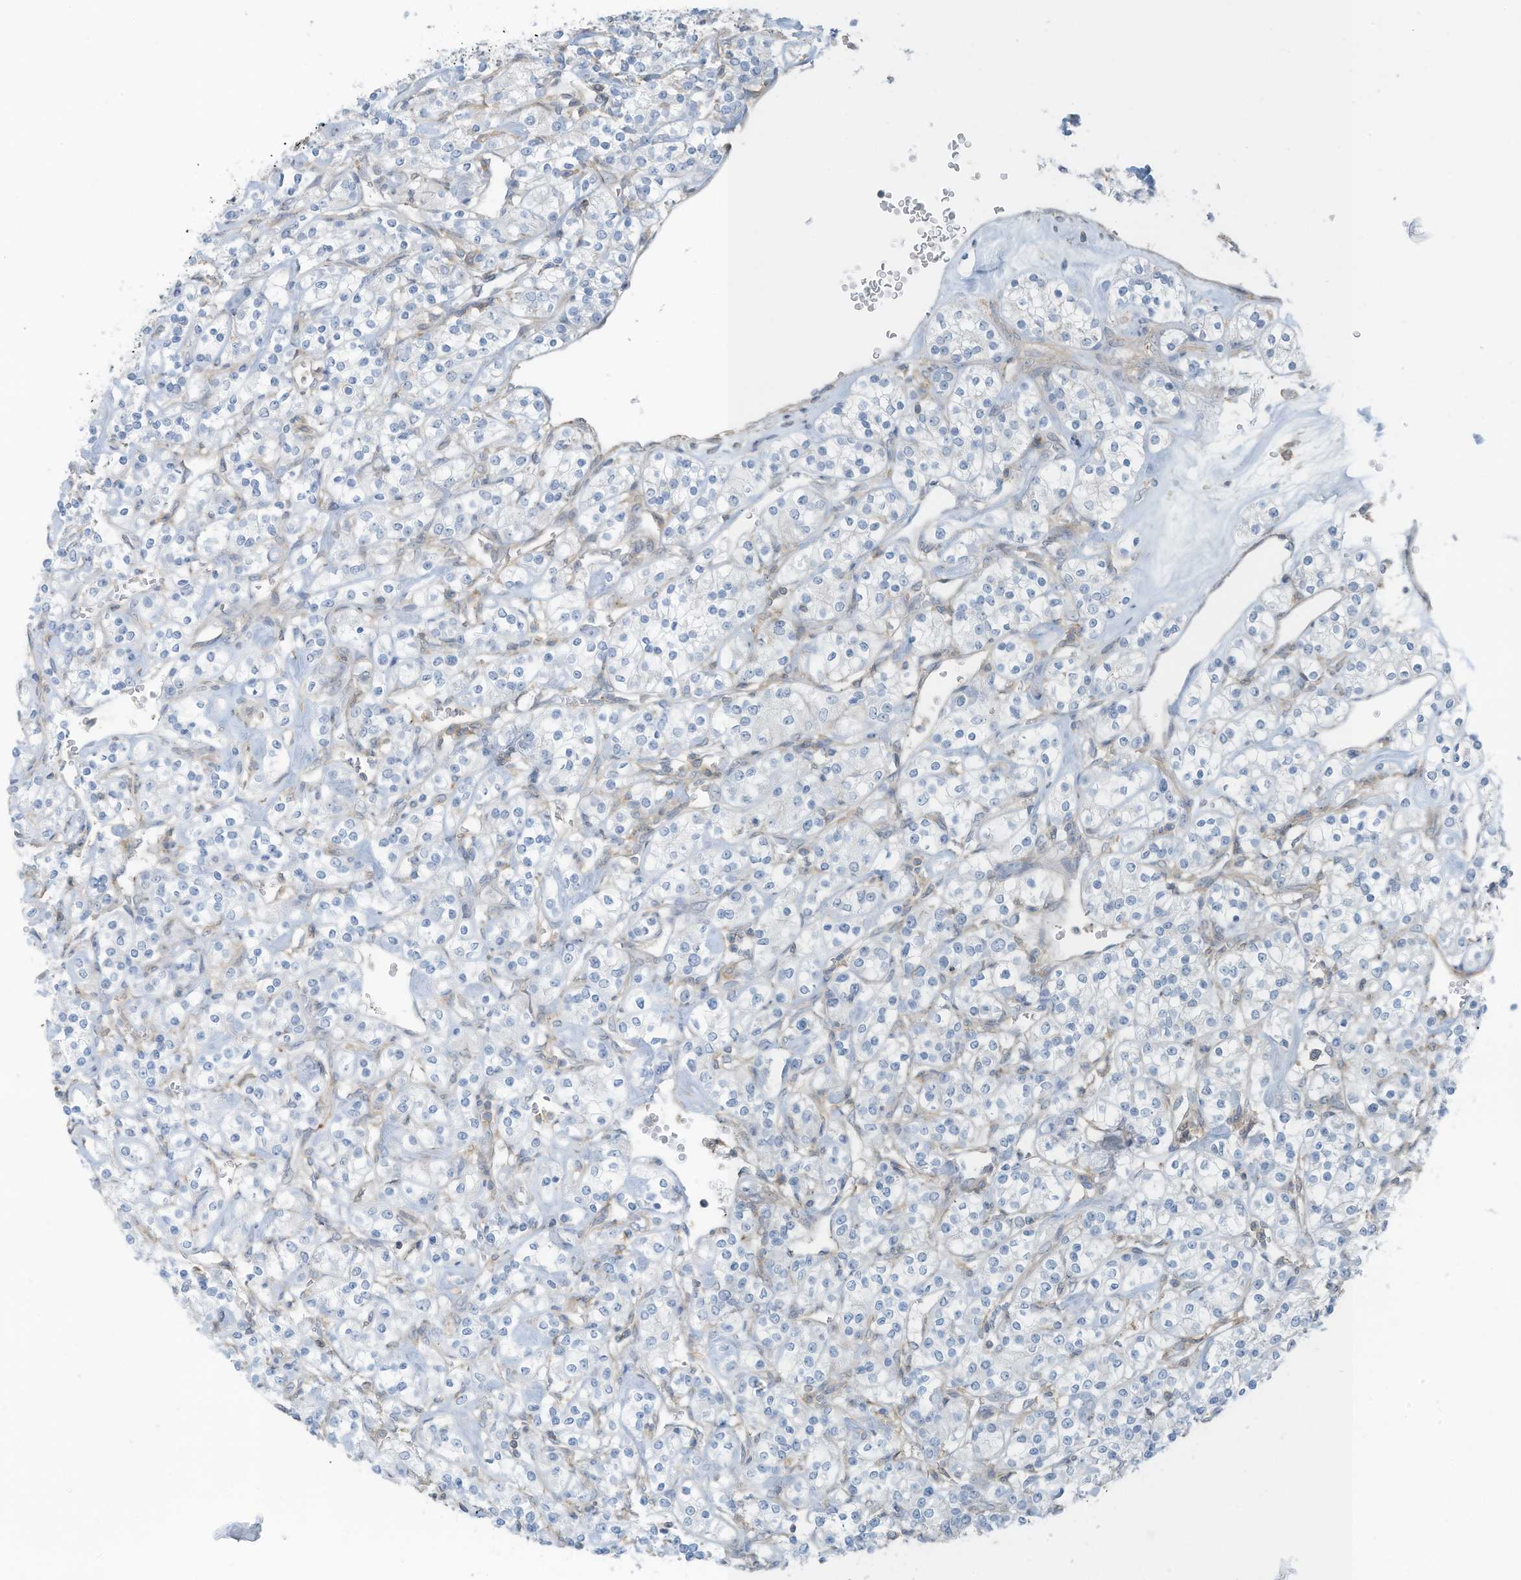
{"staining": {"intensity": "negative", "quantity": "none", "location": "none"}, "tissue": "renal cancer", "cell_type": "Tumor cells", "image_type": "cancer", "snomed": [{"axis": "morphology", "description": "Adenocarcinoma, NOS"}, {"axis": "topography", "description": "Kidney"}], "caption": "The micrograph displays no staining of tumor cells in renal adenocarcinoma.", "gene": "ZNF846", "patient": {"sex": "male", "age": 77}}